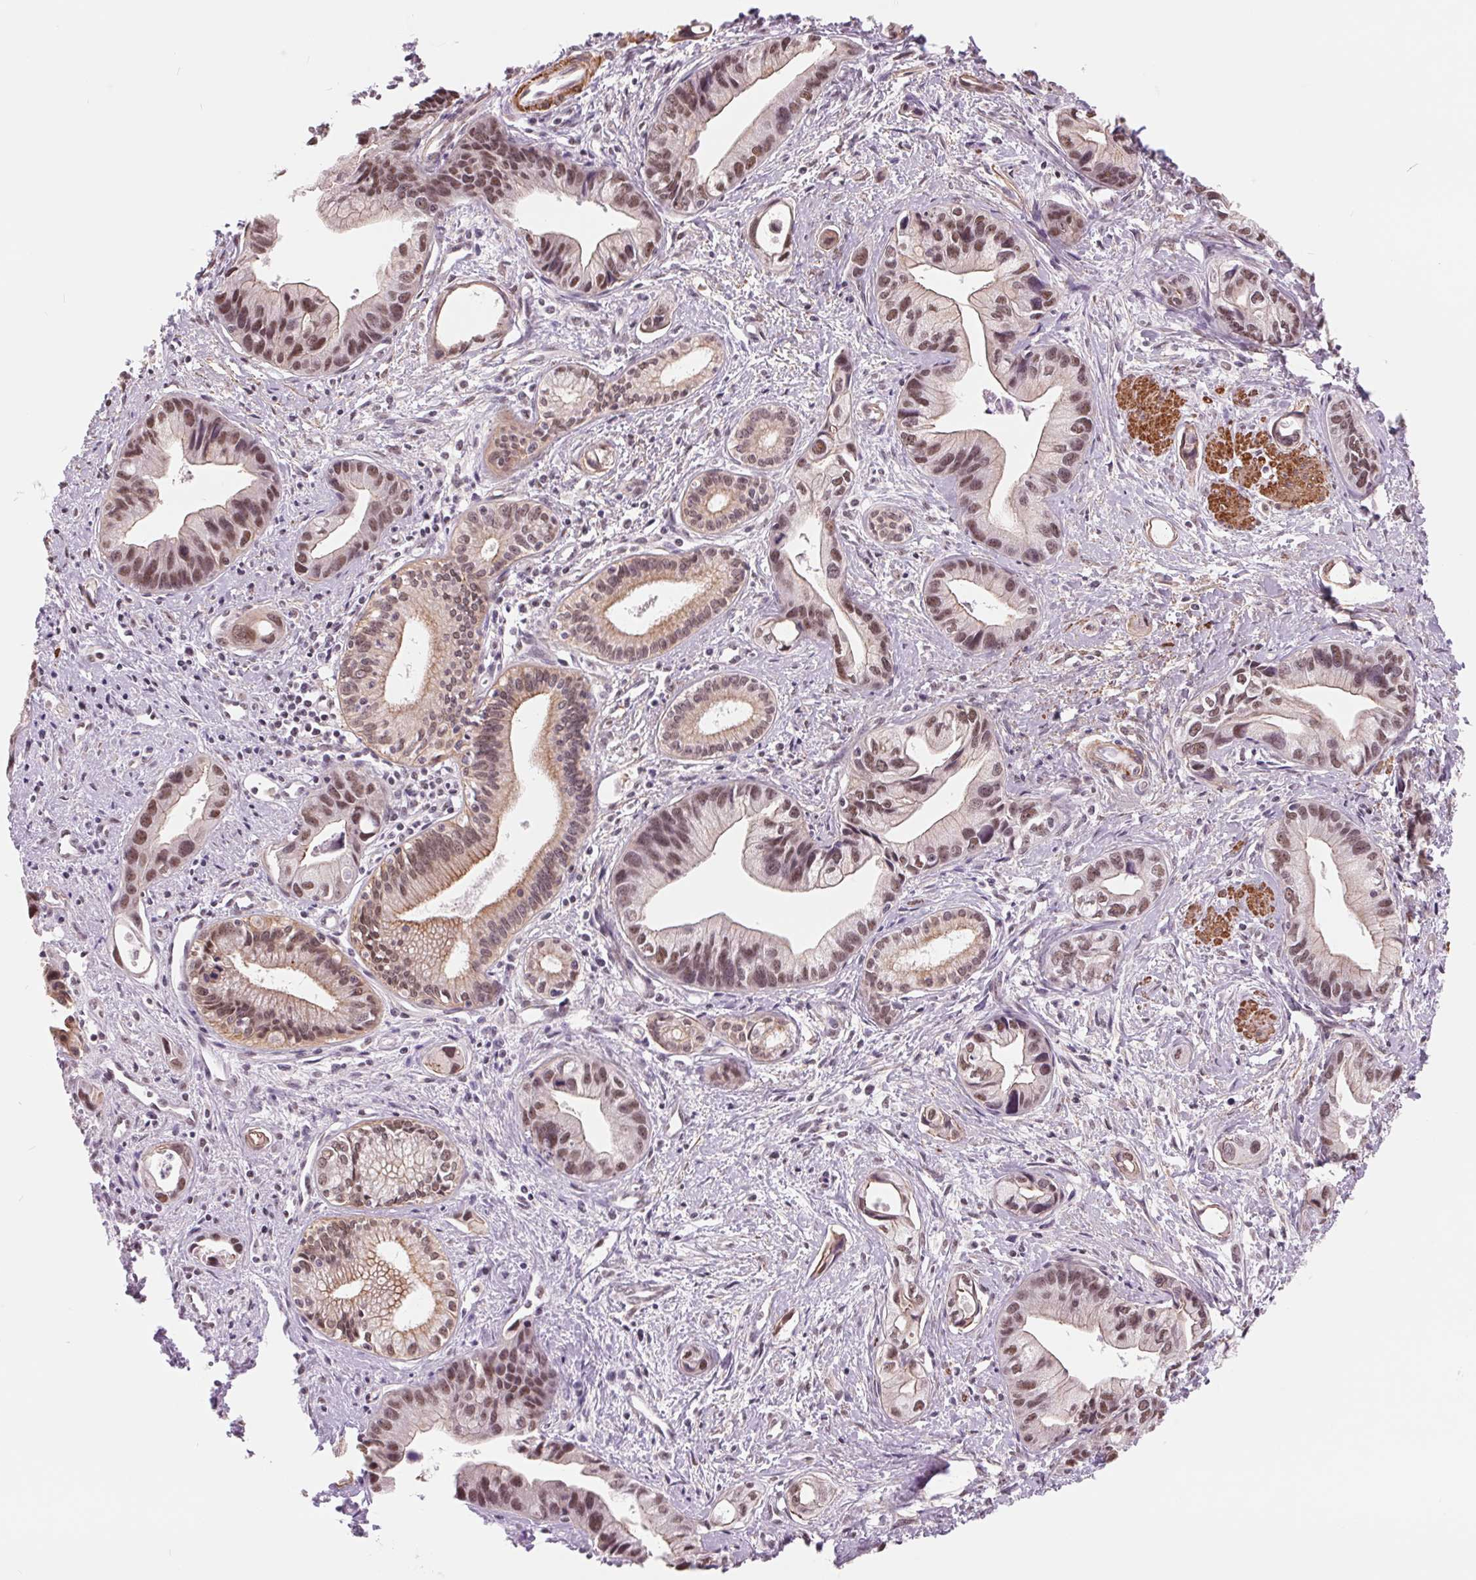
{"staining": {"intensity": "moderate", "quantity": ">75%", "location": "cytoplasmic/membranous,nuclear"}, "tissue": "pancreatic cancer", "cell_type": "Tumor cells", "image_type": "cancer", "snomed": [{"axis": "morphology", "description": "Adenocarcinoma, NOS"}, {"axis": "topography", "description": "Pancreas"}], "caption": "Tumor cells reveal medium levels of moderate cytoplasmic/membranous and nuclear positivity in about >75% of cells in adenocarcinoma (pancreatic).", "gene": "BCAT1", "patient": {"sex": "female", "age": 61}}